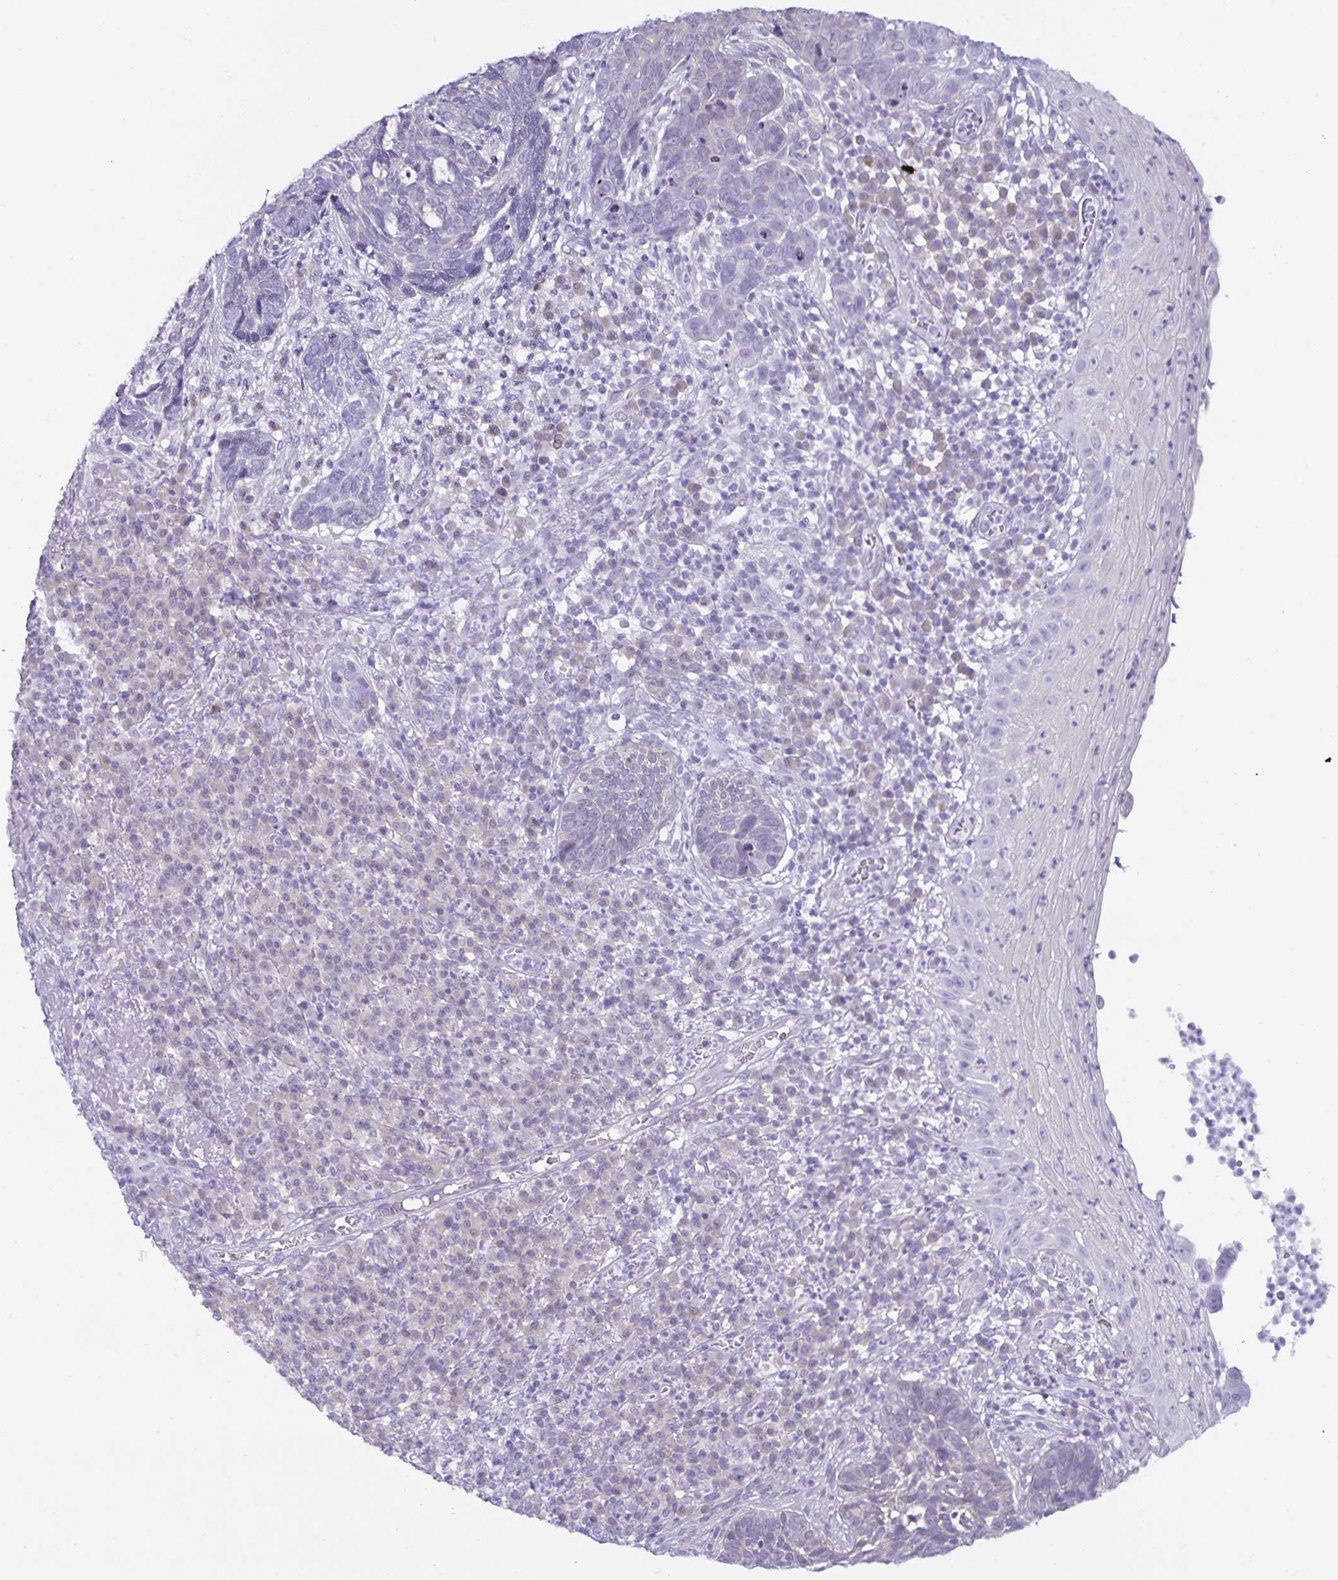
{"staining": {"intensity": "negative", "quantity": "none", "location": "none"}, "tissue": "skin cancer", "cell_type": "Tumor cells", "image_type": "cancer", "snomed": [{"axis": "morphology", "description": "Basal cell carcinoma"}, {"axis": "topography", "description": "Skin"}, {"axis": "topography", "description": "Skin of face"}], "caption": "Immunohistochemical staining of skin basal cell carcinoma shows no significant expression in tumor cells. (DAB (3,3'-diaminobenzidine) immunohistochemistry, high magnification).", "gene": "MON2", "patient": {"sex": "female", "age": 95}}